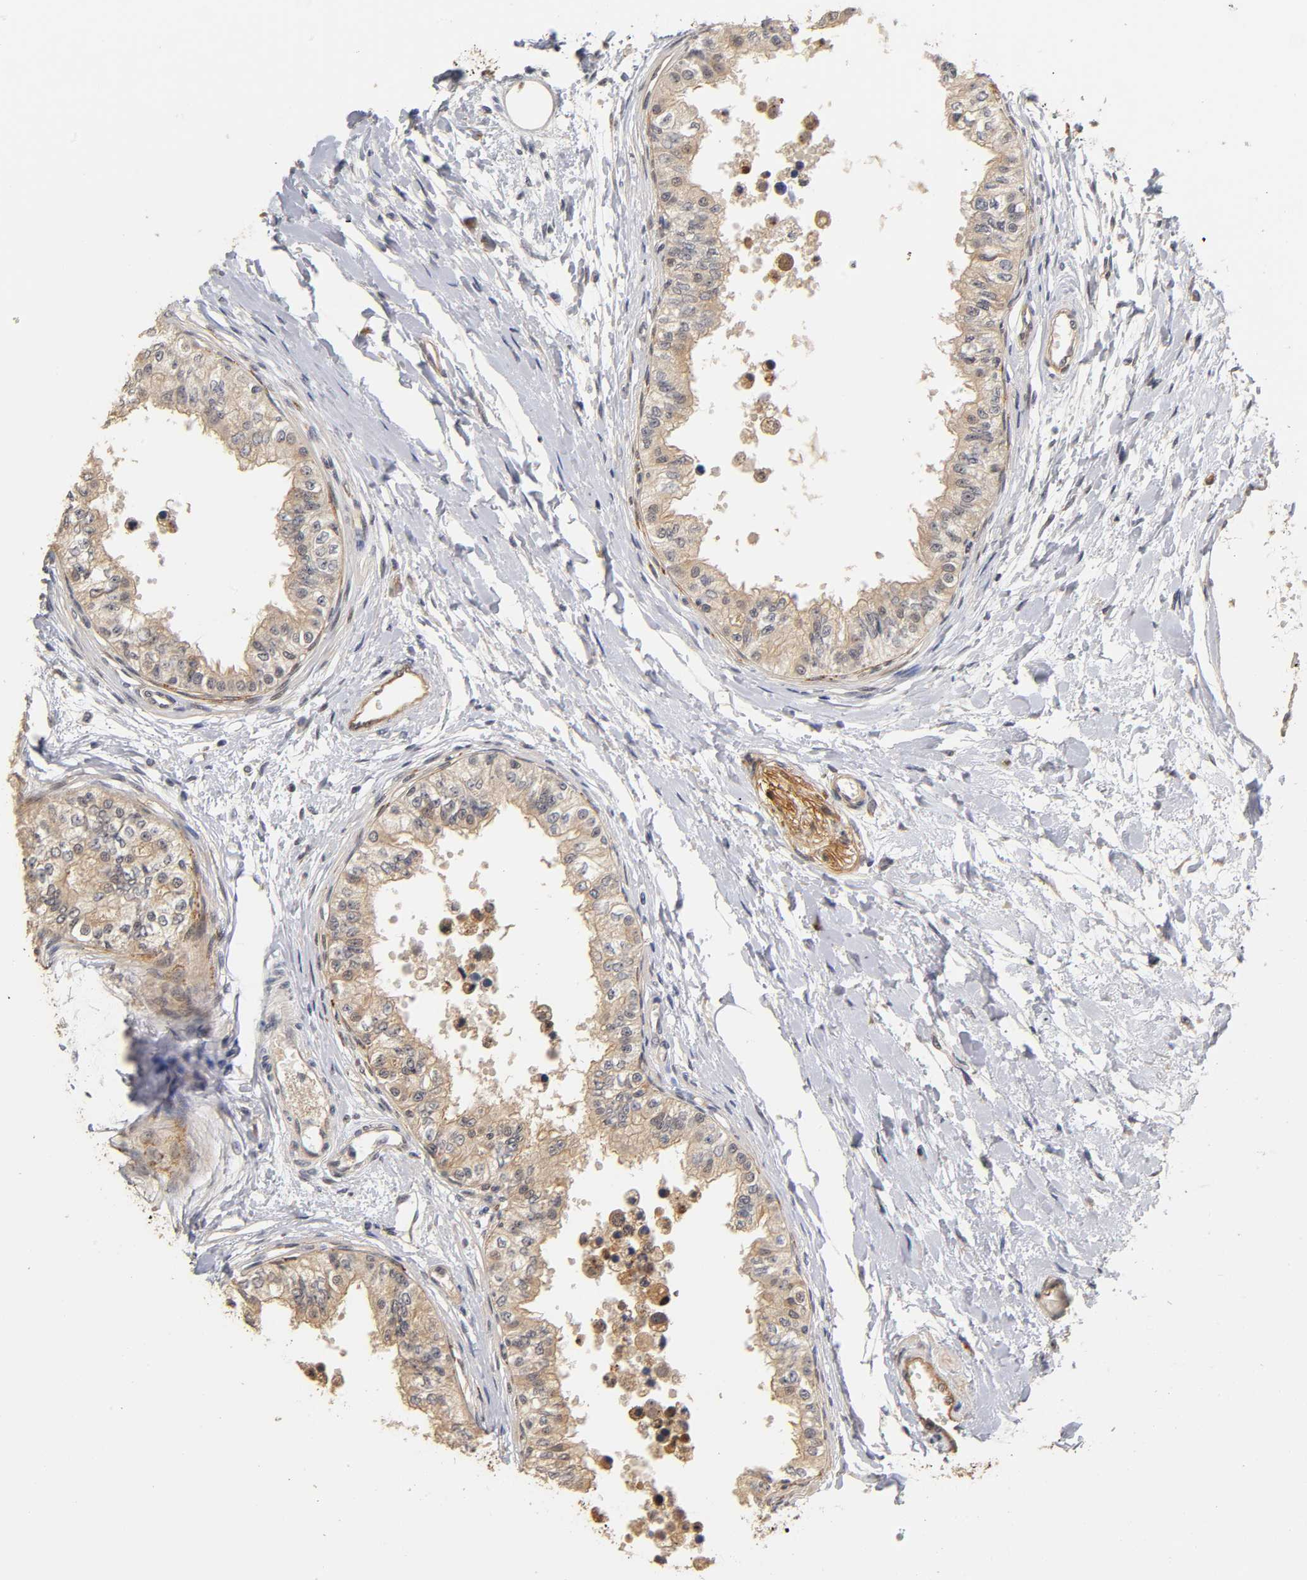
{"staining": {"intensity": "weak", "quantity": ">75%", "location": "cytoplasmic/membranous"}, "tissue": "epididymis", "cell_type": "Glandular cells", "image_type": "normal", "snomed": [{"axis": "morphology", "description": "Normal tissue, NOS"}, {"axis": "morphology", "description": "Adenocarcinoma, metastatic, NOS"}, {"axis": "topography", "description": "Testis"}, {"axis": "topography", "description": "Epididymis"}], "caption": "Epididymis was stained to show a protein in brown. There is low levels of weak cytoplasmic/membranous positivity in approximately >75% of glandular cells. Using DAB (3,3'-diaminobenzidine) (brown) and hematoxylin (blue) stains, captured at high magnification using brightfield microscopy.", "gene": "LAMB1", "patient": {"sex": "male", "age": 26}}